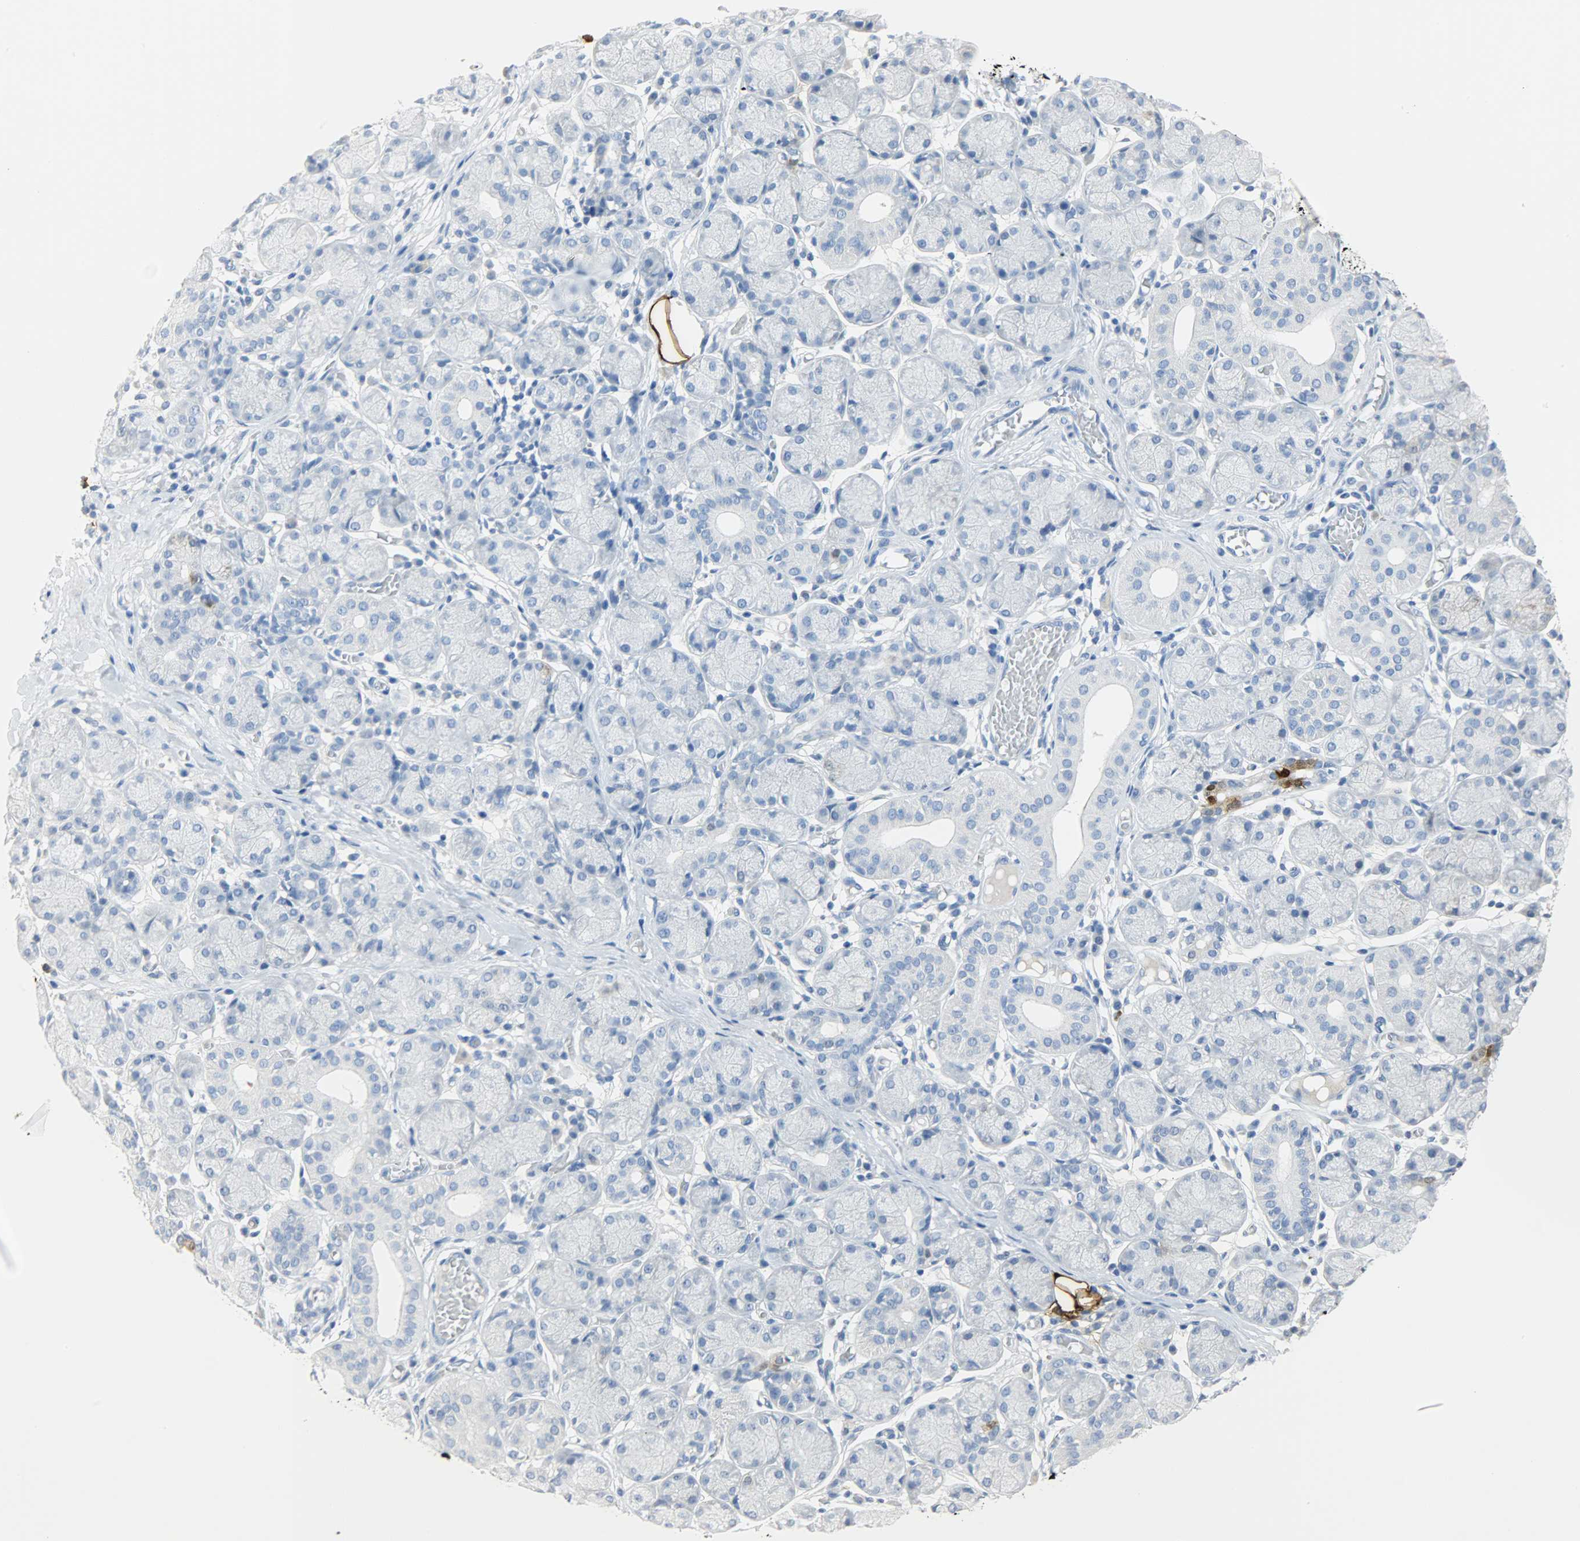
{"staining": {"intensity": "negative", "quantity": "none", "location": "none"}, "tissue": "salivary gland", "cell_type": "Glandular cells", "image_type": "normal", "snomed": [{"axis": "morphology", "description": "Normal tissue, NOS"}, {"axis": "topography", "description": "Salivary gland"}], "caption": "IHC histopathology image of unremarkable salivary gland: salivary gland stained with DAB displays no significant protein staining in glandular cells. (Immunohistochemistry (ihc), brightfield microscopy, high magnification).", "gene": "CA3", "patient": {"sex": "female", "age": 24}}